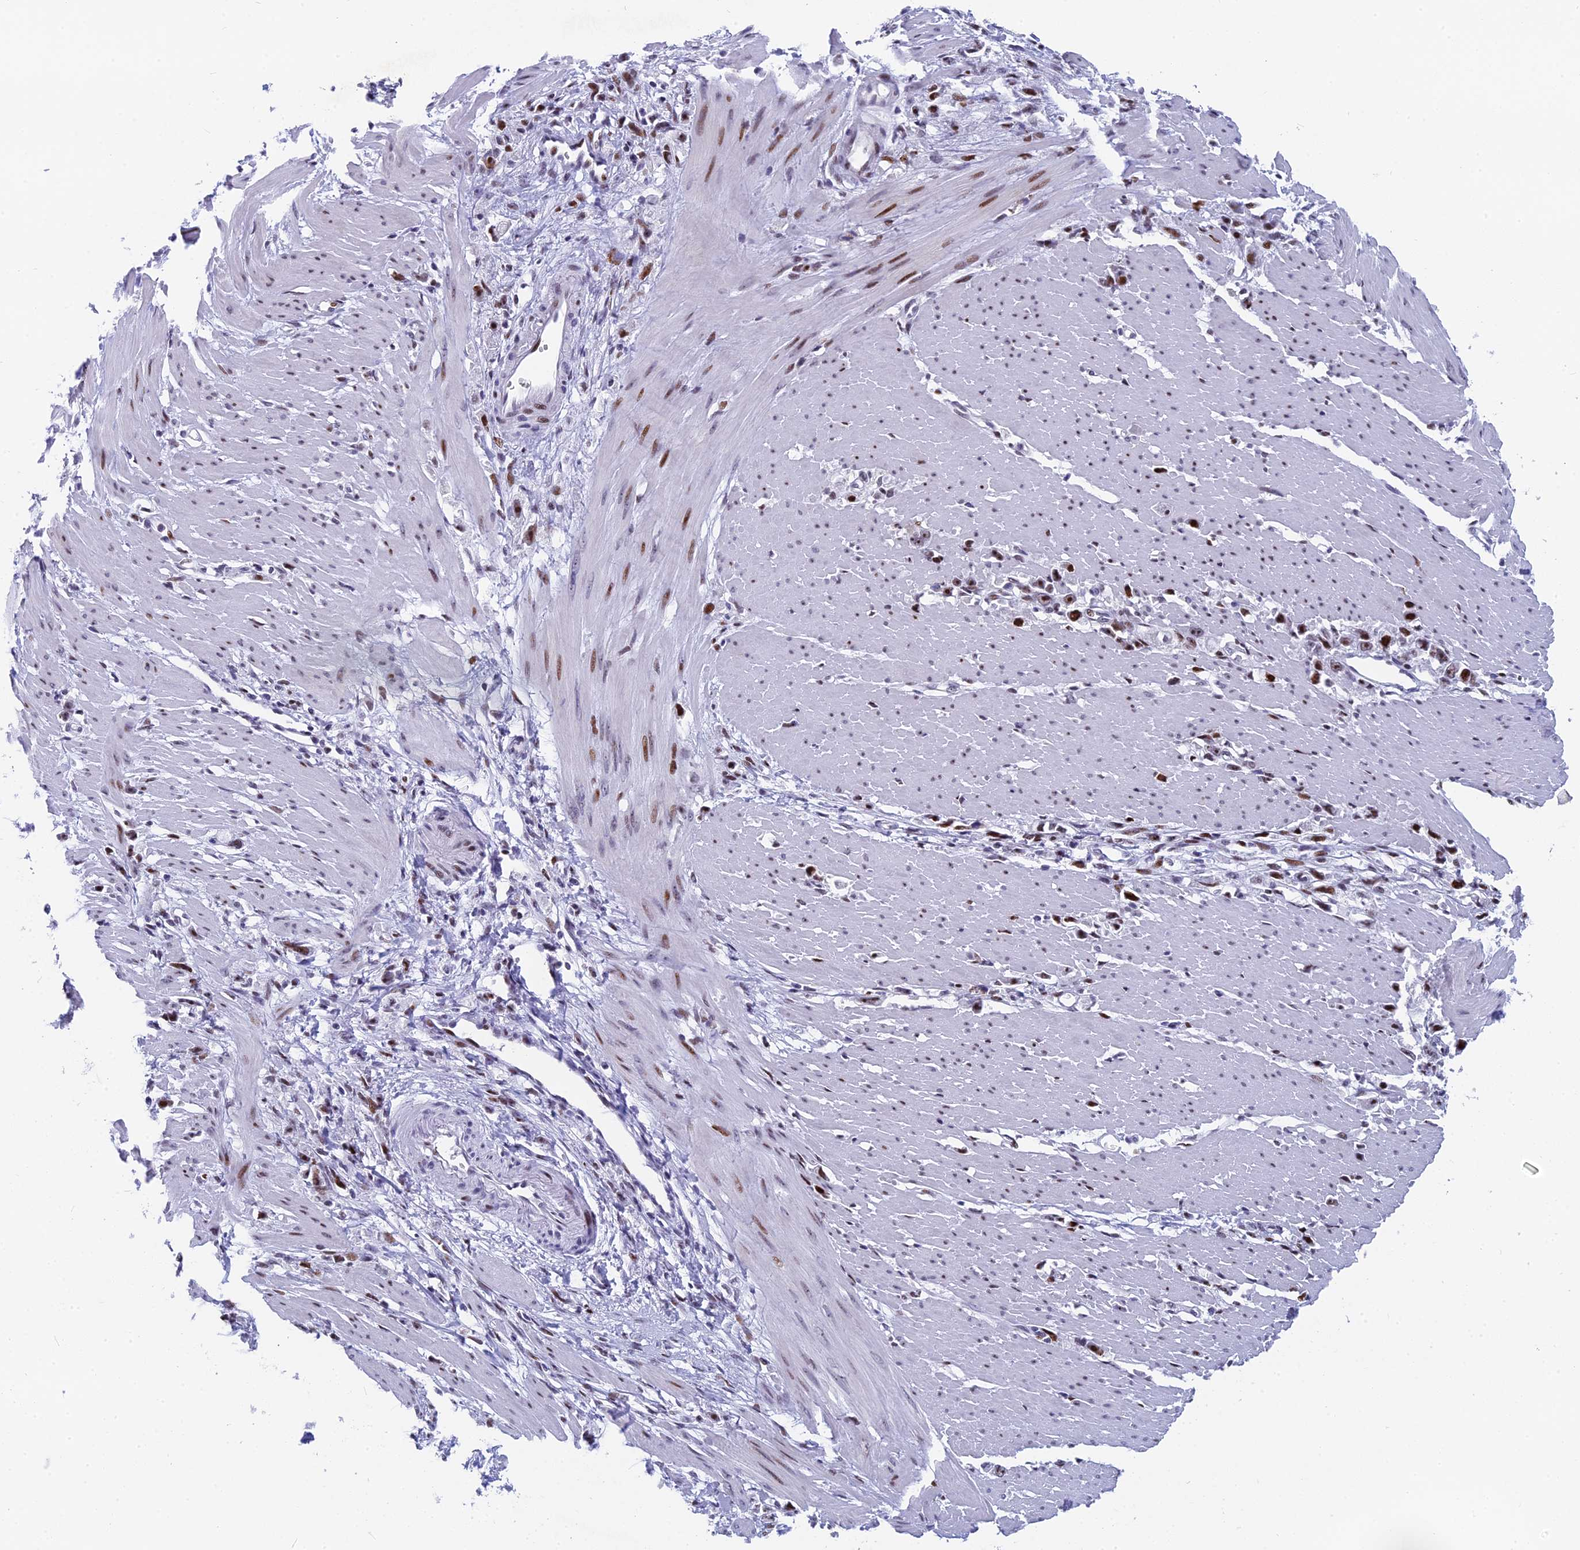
{"staining": {"intensity": "moderate", "quantity": ">75%", "location": "nuclear"}, "tissue": "stomach cancer", "cell_type": "Tumor cells", "image_type": "cancer", "snomed": [{"axis": "morphology", "description": "Adenocarcinoma, NOS"}, {"axis": "topography", "description": "Stomach"}], "caption": "Tumor cells display medium levels of moderate nuclear positivity in approximately >75% of cells in human stomach cancer. (DAB IHC, brown staining for protein, blue staining for nuclei).", "gene": "NSA2", "patient": {"sex": "female", "age": 59}}